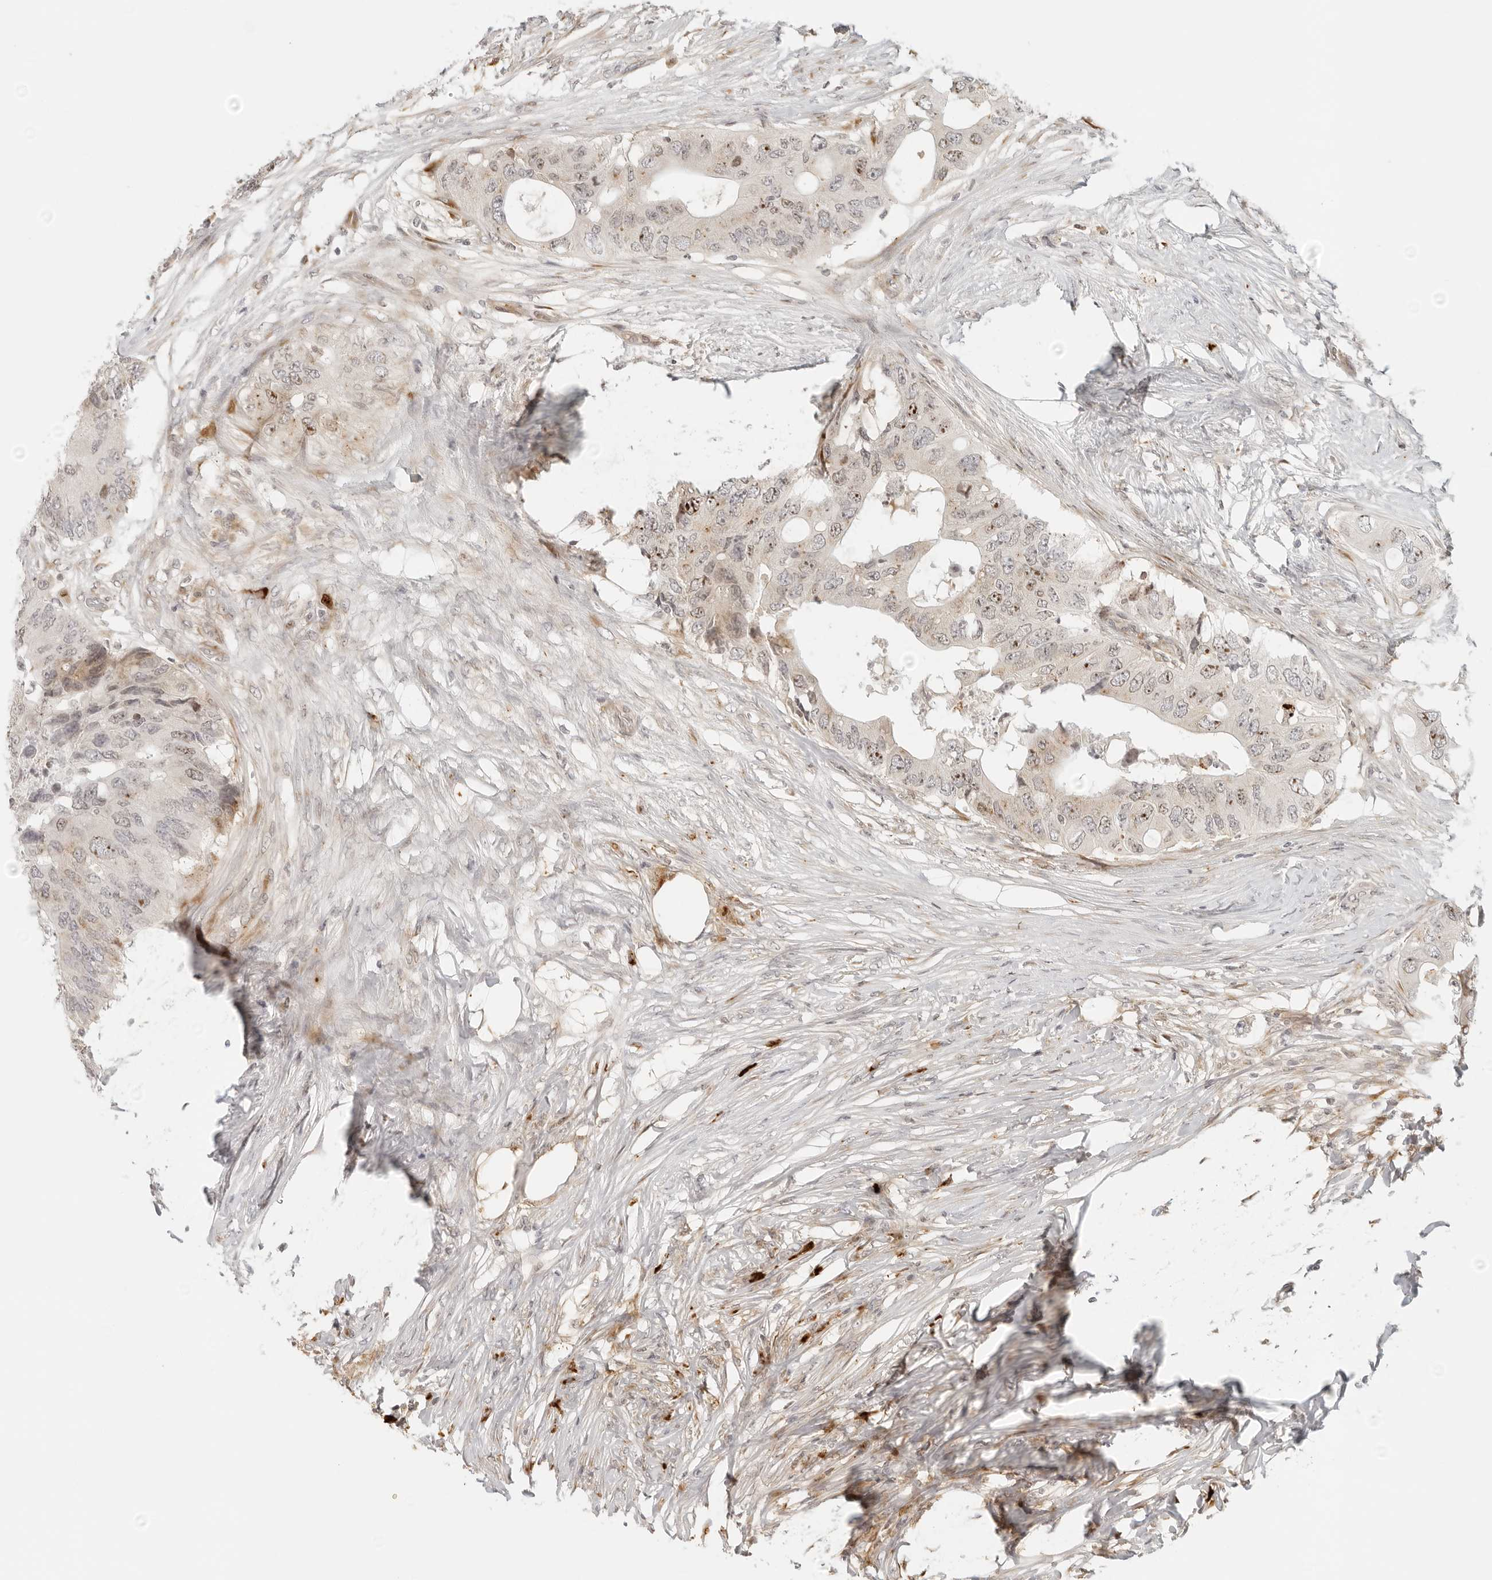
{"staining": {"intensity": "moderate", "quantity": "<25%", "location": "nuclear"}, "tissue": "colorectal cancer", "cell_type": "Tumor cells", "image_type": "cancer", "snomed": [{"axis": "morphology", "description": "Adenocarcinoma, NOS"}, {"axis": "topography", "description": "Colon"}], "caption": "Immunohistochemical staining of human adenocarcinoma (colorectal) exhibits moderate nuclear protein positivity in approximately <25% of tumor cells.", "gene": "ZNF678", "patient": {"sex": "male", "age": 71}}